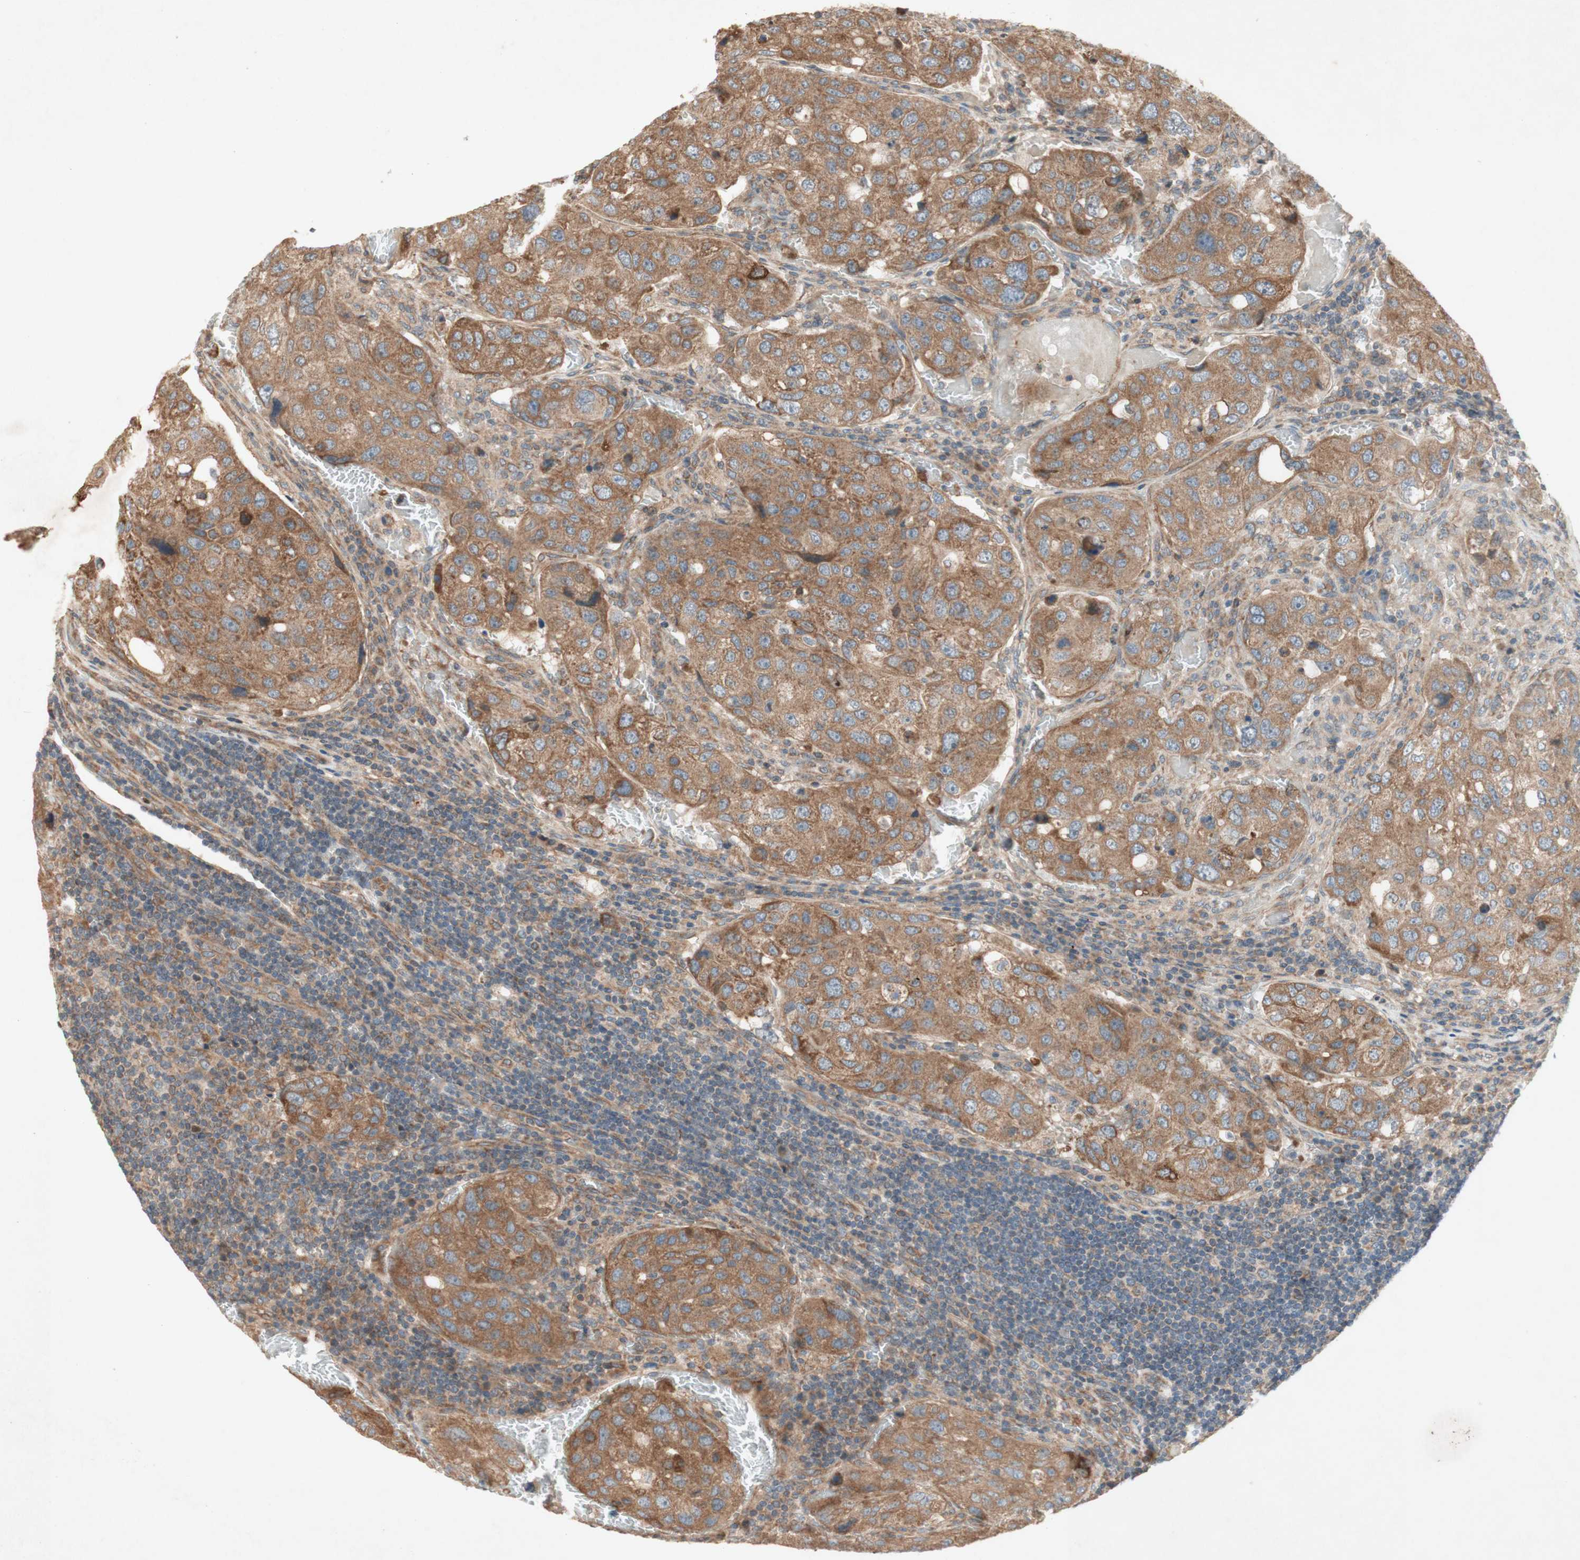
{"staining": {"intensity": "moderate", "quantity": ">75%", "location": "cytoplasmic/membranous"}, "tissue": "urothelial cancer", "cell_type": "Tumor cells", "image_type": "cancer", "snomed": [{"axis": "morphology", "description": "Urothelial carcinoma, High grade"}, {"axis": "topography", "description": "Lymph node"}, {"axis": "topography", "description": "Urinary bladder"}], "caption": "A brown stain labels moderate cytoplasmic/membranous positivity of a protein in human high-grade urothelial carcinoma tumor cells.", "gene": "SOCS2", "patient": {"sex": "male", "age": 51}}